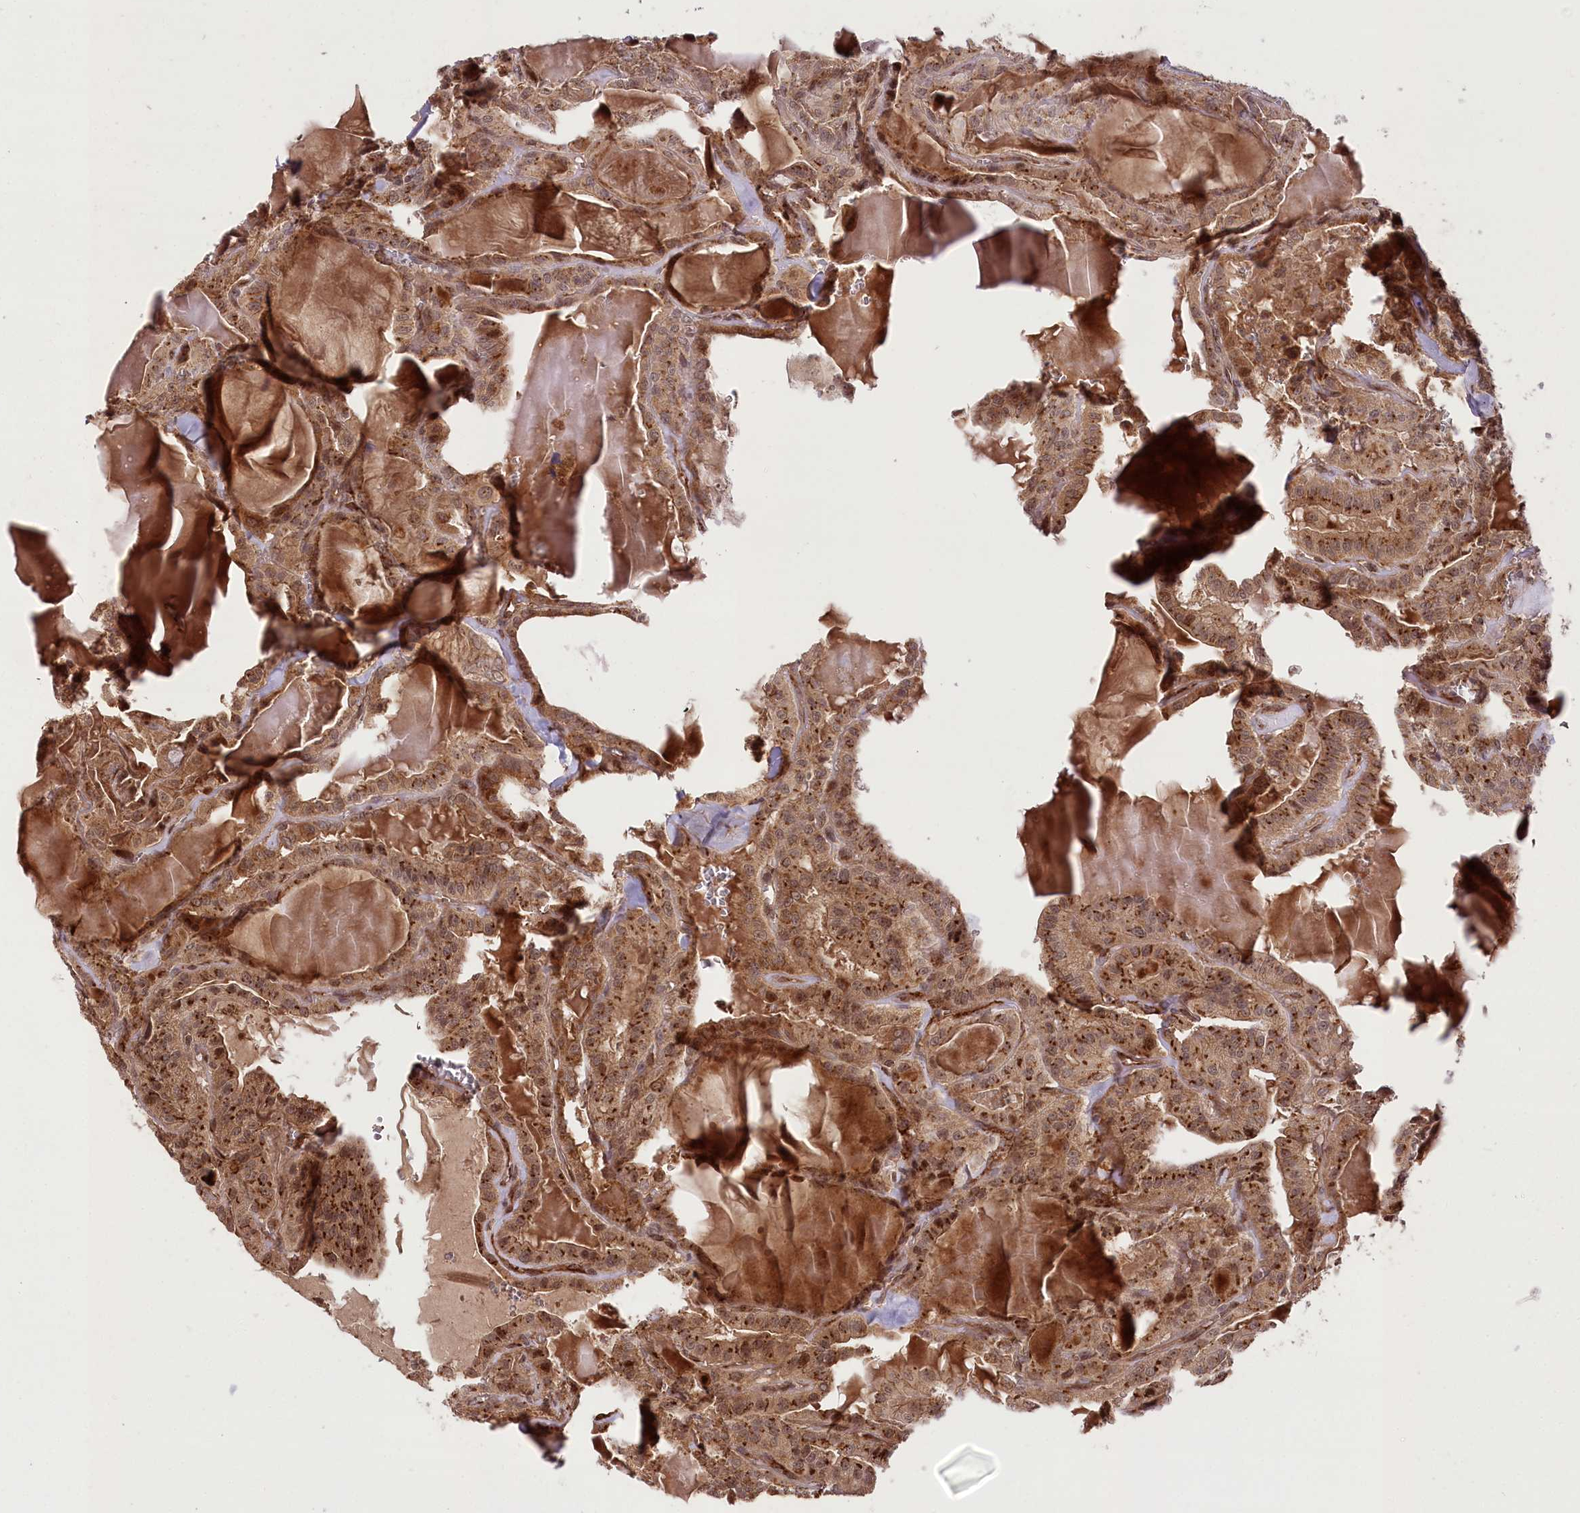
{"staining": {"intensity": "strong", "quantity": ">75%", "location": "cytoplasmic/membranous,nuclear"}, "tissue": "thyroid cancer", "cell_type": "Tumor cells", "image_type": "cancer", "snomed": [{"axis": "morphology", "description": "Papillary adenocarcinoma, NOS"}, {"axis": "topography", "description": "Thyroid gland"}], "caption": "This is an image of immunohistochemistry staining of thyroid cancer, which shows strong positivity in the cytoplasmic/membranous and nuclear of tumor cells.", "gene": "CARD19", "patient": {"sex": "male", "age": 52}}